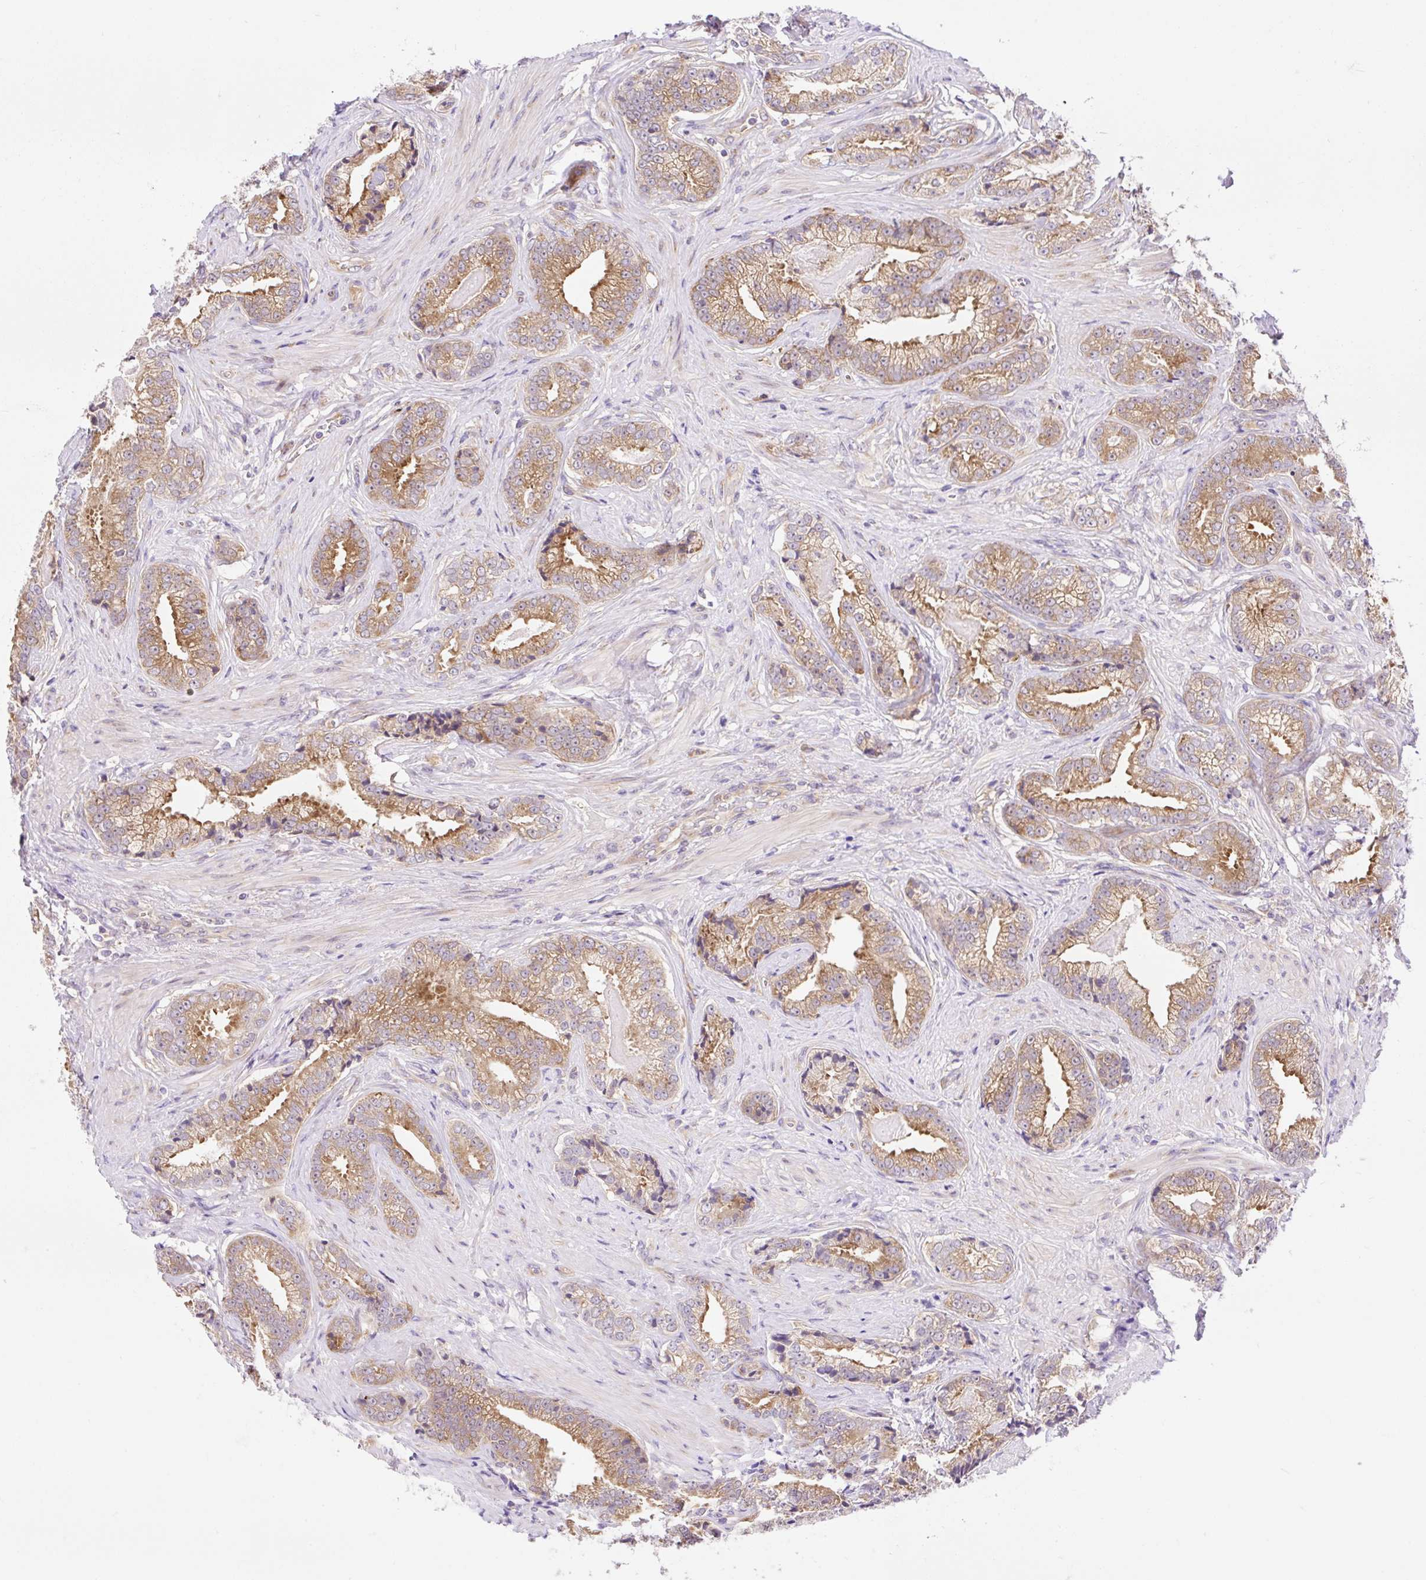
{"staining": {"intensity": "moderate", "quantity": ">75%", "location": "cytoplasmic/membranous"}, "tissue": "prostate cancer", "cell_type": "Tumor cells", "image_type": "cancer", "snomed": [{"axis": "morphology", "description": "Adenocarcinoma, Low grade"}, {"axis": "topography", "description": "Prostate"}], "caption": "Human prostate cancer (adenocarcinoma (low-grade)) stained for a protein (brown) shows moderate cytoplasmic/membranous positive expression in approximately >75% of tumor cells.", "gene": "GPR45", "patient": {"sex": "male", "age": 61}}